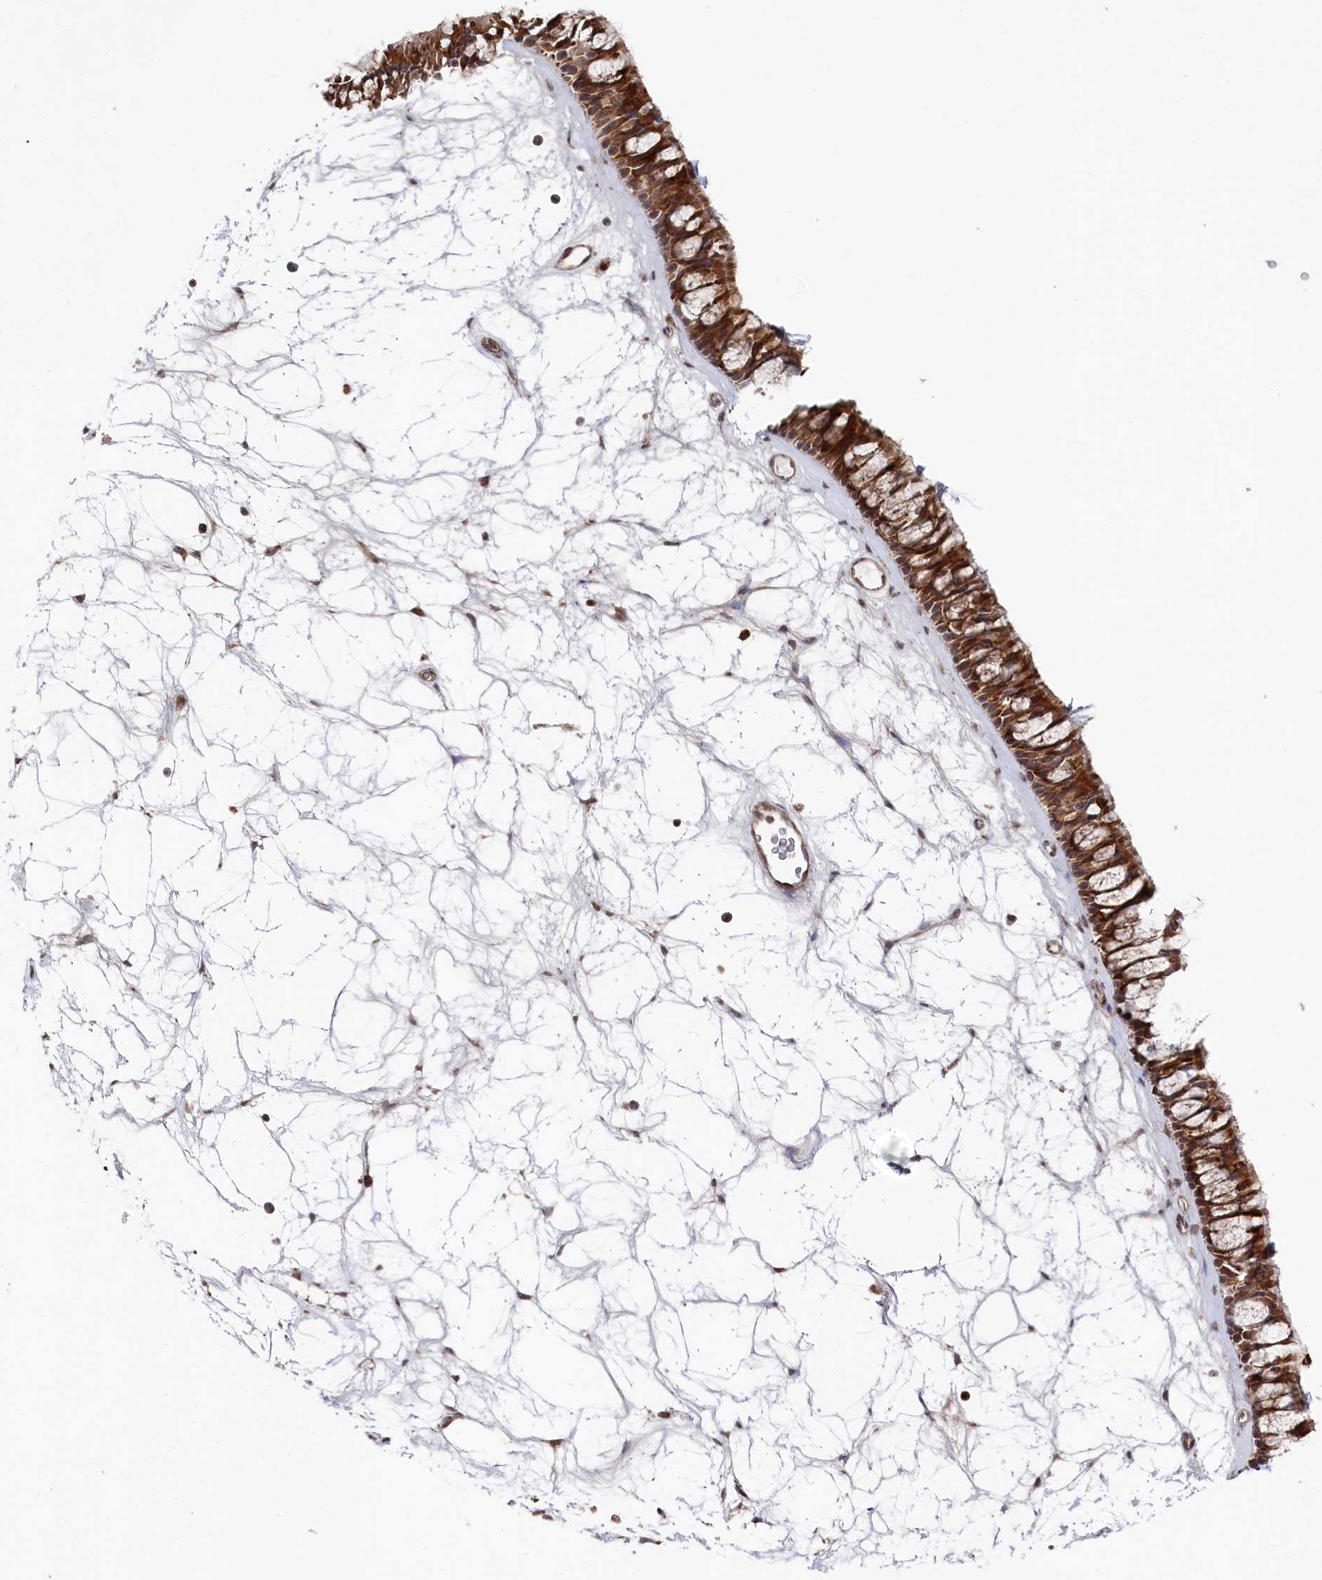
{"staining": {"intensity": "moderate", "quantity": ">75%", "location": "cytoplasmic/membranous"}, "tissue": "nasopharynx", "cell_type": "Respiratory epithelial cells", "image_type": "normal", "snomed": [{"axis": "morphology", "description": "Normal tissue, NOS"}, {"axis": "topography", "description": "Nasopharynx"}], "caption": "Immunohistochemical staining of benign human nasopharynx displays medium levels of moderate cytoplasmic/membranous expression in about >75% of respiratory epithelial cells.", "gene": "WAPL", "patient": {"sex": "male", "age": 64}}